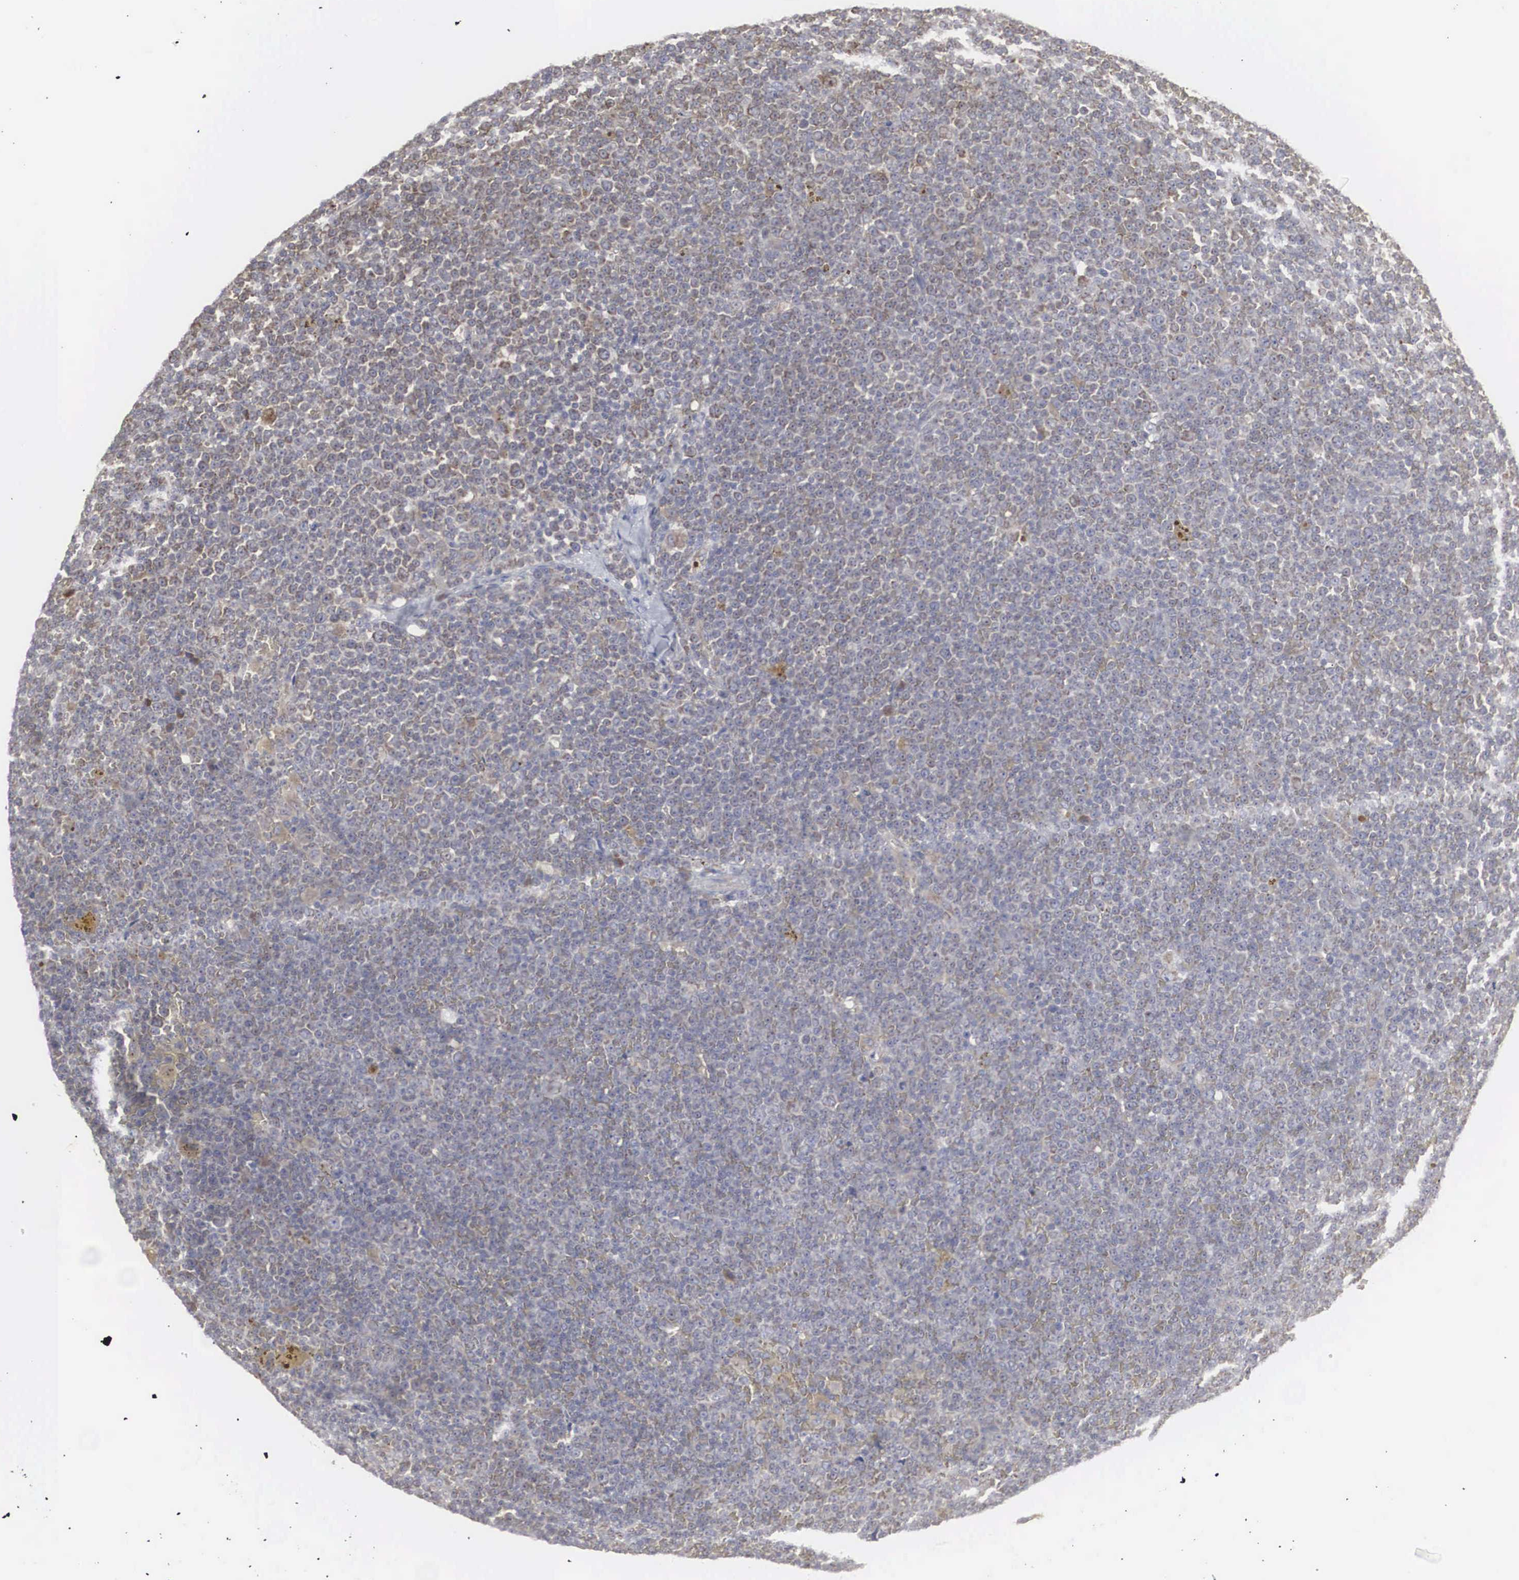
{"staining": {"intensity": "weak", "quantity": "25%-75%", "location": "cytoplasmic/membranous"}, "tissue": "lymphoma", "cell_type": "Tumor cells", "image_type": "cancer", "snomed": [{"axis": "morphology", "description": "Malignant lymphoma, non-Hodgkin's type, Low grade"}, {"axis": "topography", "description": "Lymph node"}], "caption": "Tumor cells show weak cytoplasmic/membranous positivity in about 25%-75% of cells in low-grade malignant lymphoma, non-Hodgkin's type. (Stains: DAB (3,3'-diaminobenzidine) in brown, nuclei in blue, Microscopy: brightfield microscopy at high magnification).", "gene": "MIA2", "patient": {"sex": "male", "age": 50}}